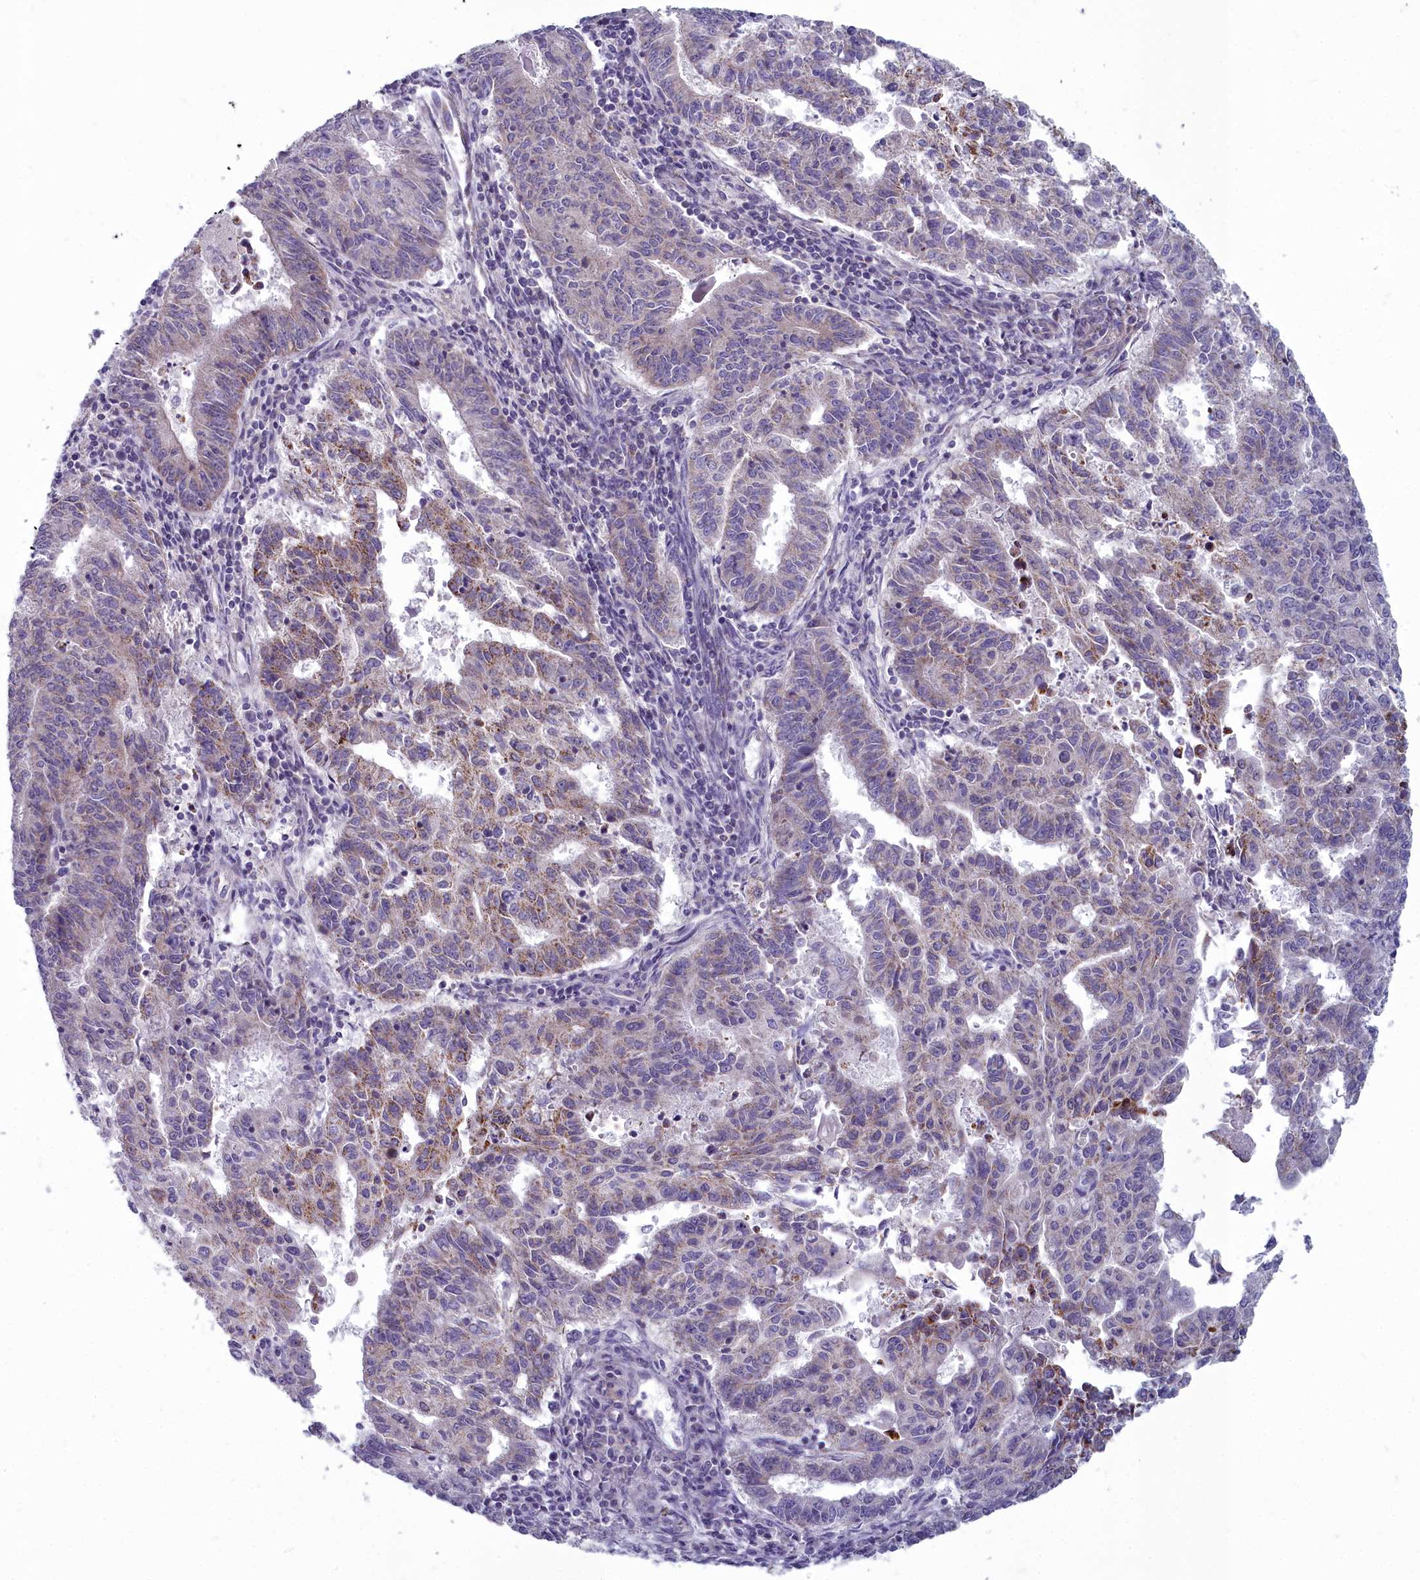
{"staining": {"intensity": "weak", "quantity": "<25%", "location": "cytoplasmic/membranous"}, "tissue": "endometrial cancer", "cell_type": "Tumor cells", "image_type": "cancer", "snomed": [{"axis": "morphology", "description": "Adenocarcinoma, NOS"}, {"axis": "topography", "description": "Endometrium"}], "caption": "Immunohistochemical staining of endometrial cancer (adenocarcinoma) shows no significant staining in tumor cells.", "gene": "INSYN2A", "patient": {"sex": "female", "age": 59}}